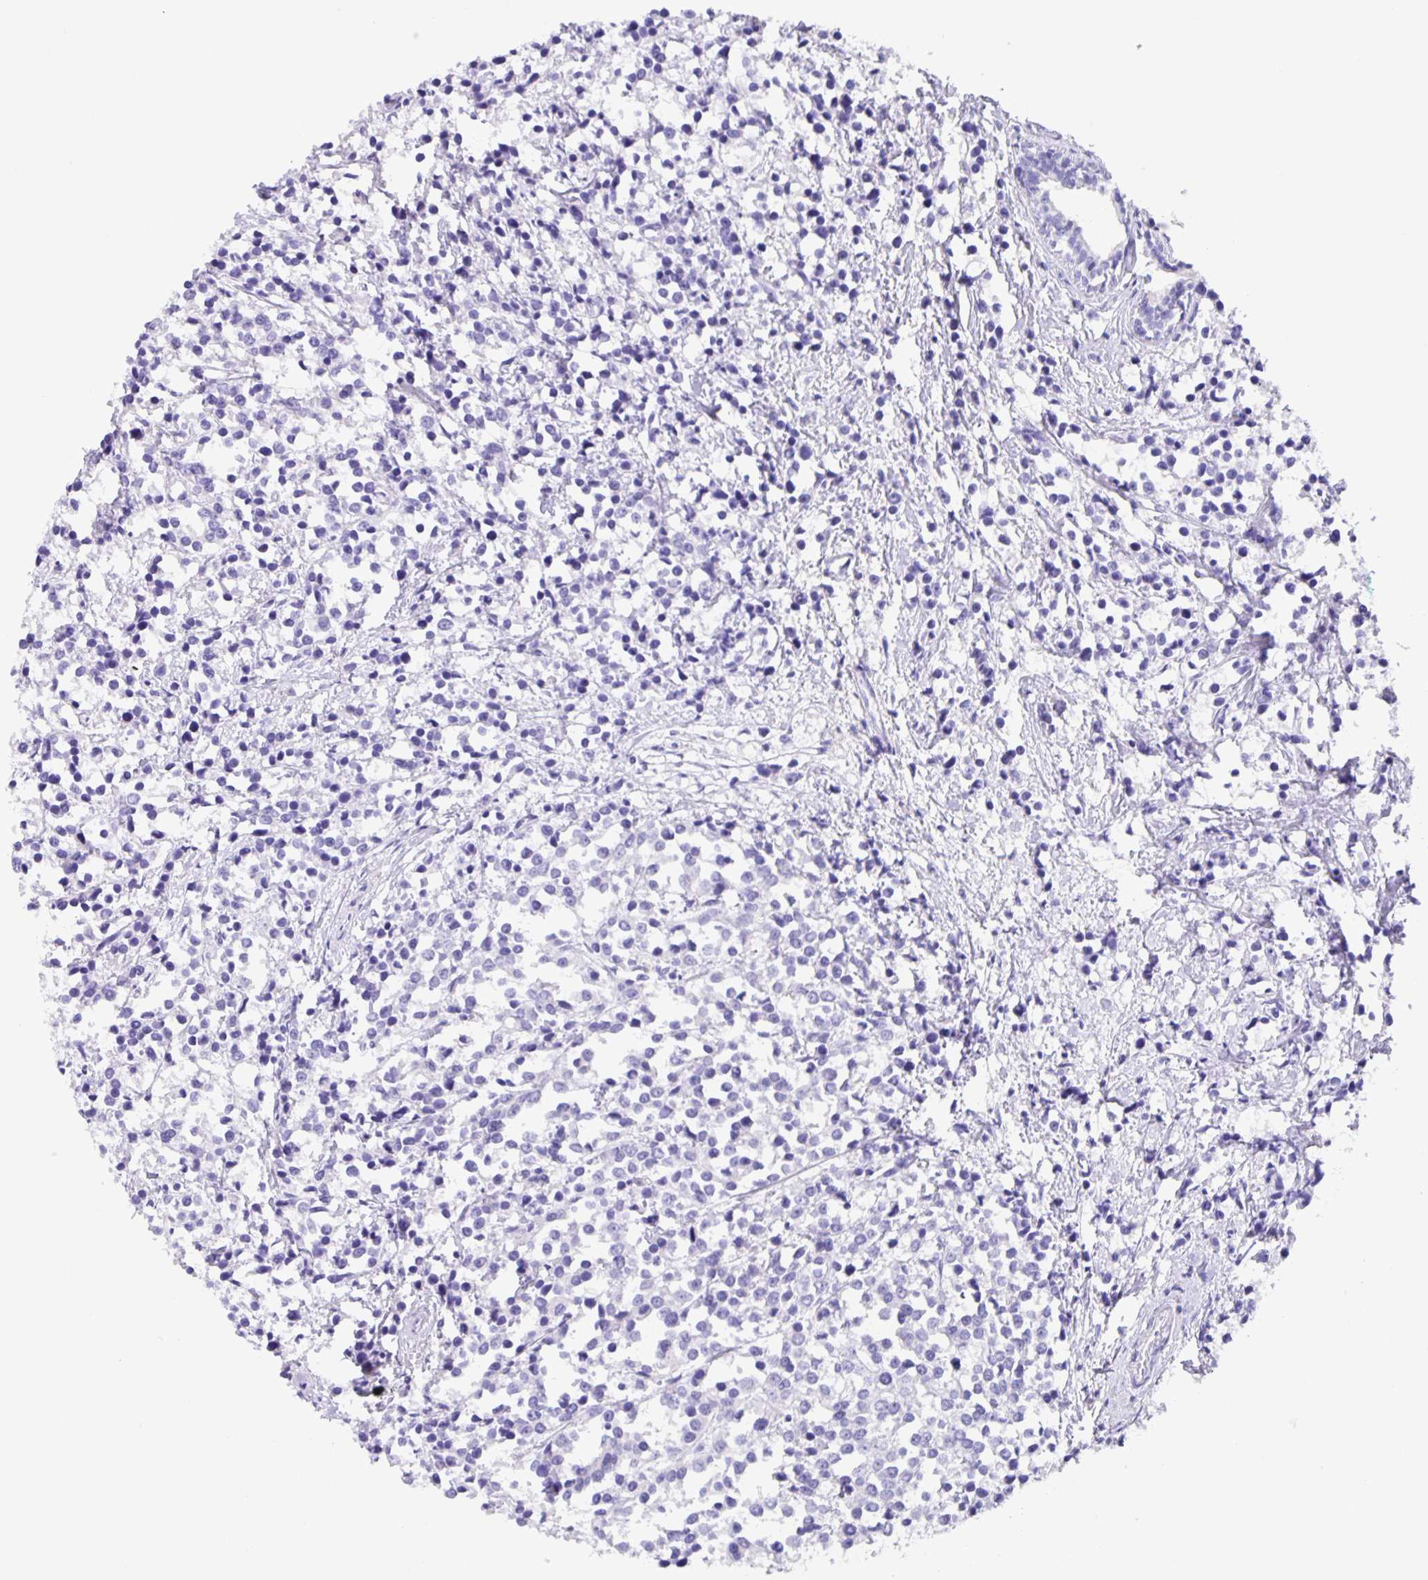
{"staining": {"intensity": "negative", "quantity": "none", "location": "none"}, "tissue": "breast cancer", "cell_type": "Tumor cells", "image_type": "cancer", "snomed": [{"axis": "morphology", "description": "Duct carcinoma"}, {"axis": "topography", "description": "Breast"}], "caption": "A histopathology image of human breast invasive ductal carcinoma is negative for staining in tumor cells. The staining was performed using DAB to visualize the protein expression in brown, while the nuclei were stained in blue with hematoxylin (Magnification: 20x).", "gene": "GUCA2A", "patient": {"sex": "female", "age": 80}}